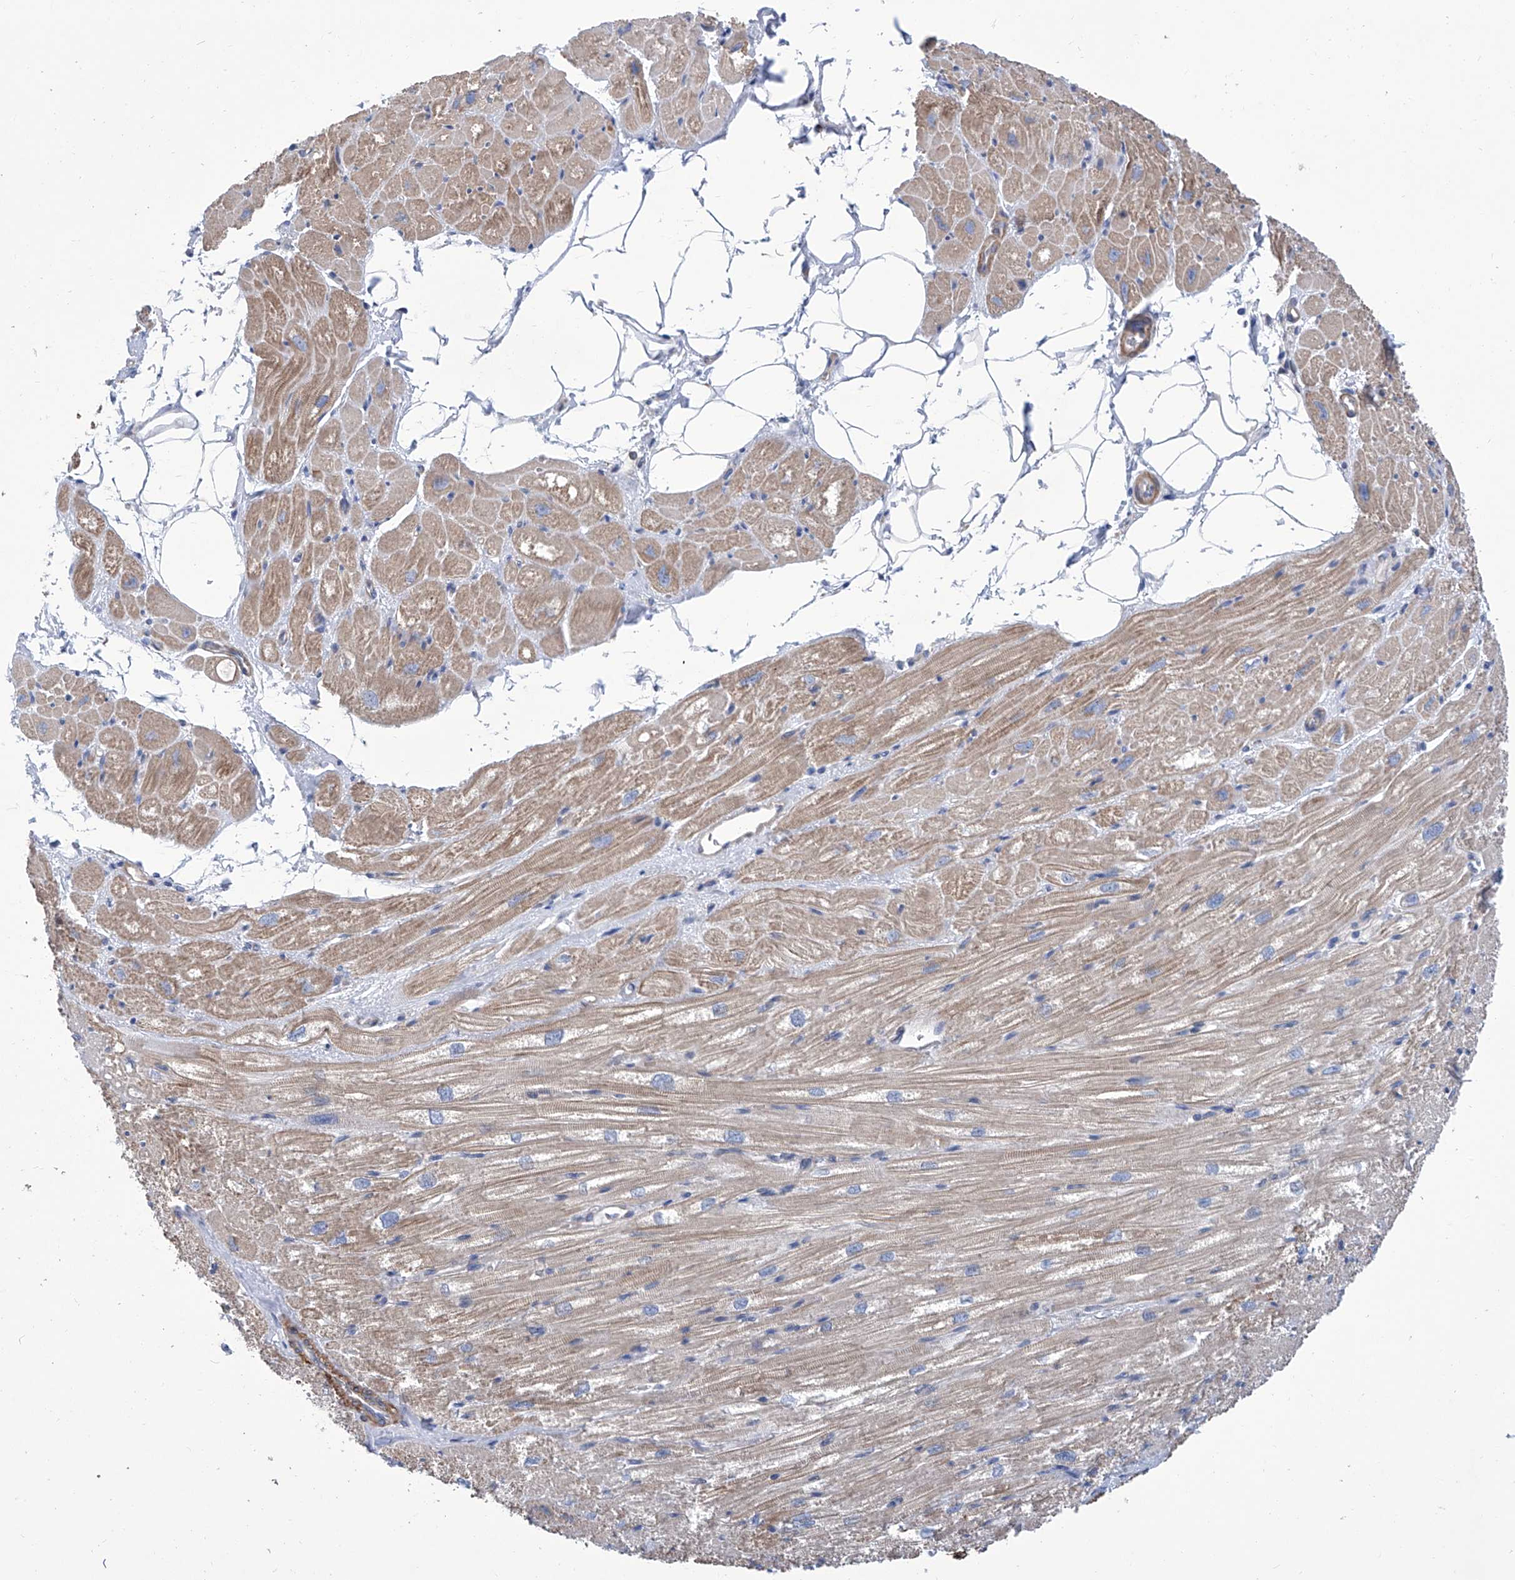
{"staining": {"intensity": "weak", "quantity": "25%-75%", "location": "cytoplasmic/membranous"}, "tissue": "heart muscle", "cell_type": "Cardiomyocytes", "image_type": "normal", "snomed": [{"axis": "morphology", "description": "Normal tissue, NOS"}, {"axis": "topography", "description": "Heart"}], "caption": "The histopathology image reveals immunohistochemical staining of unremarkable heart muscle. There is weak cytoplasmic/membranous expression is identified in approximately 25%-75% of cardiomyocytes.", "gene": "SMS", "patient": {"sex": "male", "age": 50}}